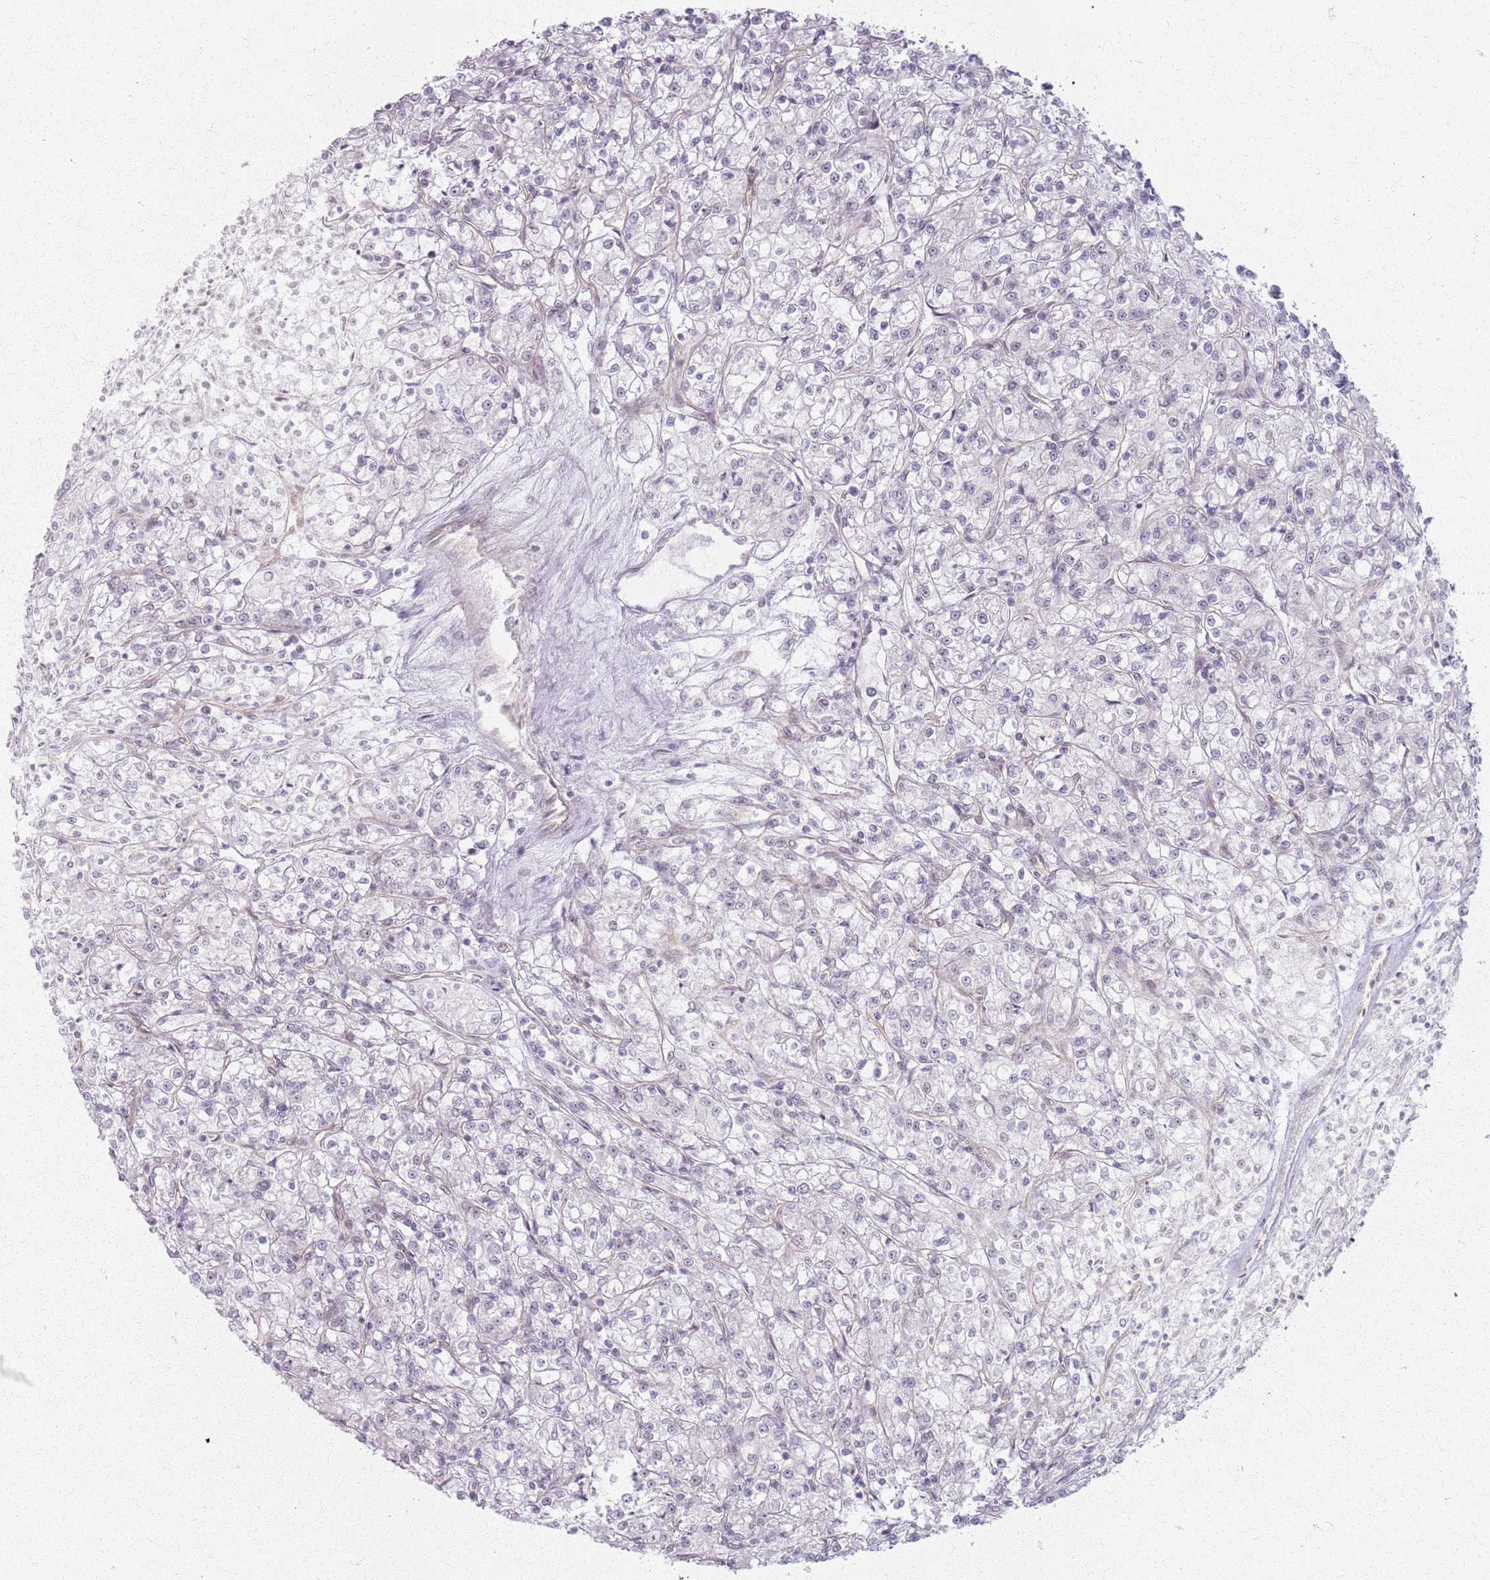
{"staining": {"intensity": "negative", "quantity": "none", "location": "none"}, "tissue": "renal cancer", "cell_type": "Tumor cells", "image_type": "cancer", "snomed": [{"axis": "morphology", "description": "Adenocarcinoma, NOS"}, {"axis": "topography", "description": "Kidney"}], "caption": "Renal cancer (adenocarcinoma) was stained to show a protein in brown. There is no significant positivity in tumor cells.", "gene": "KCNA5", "patient": {"sex": "female", "age": 59}}